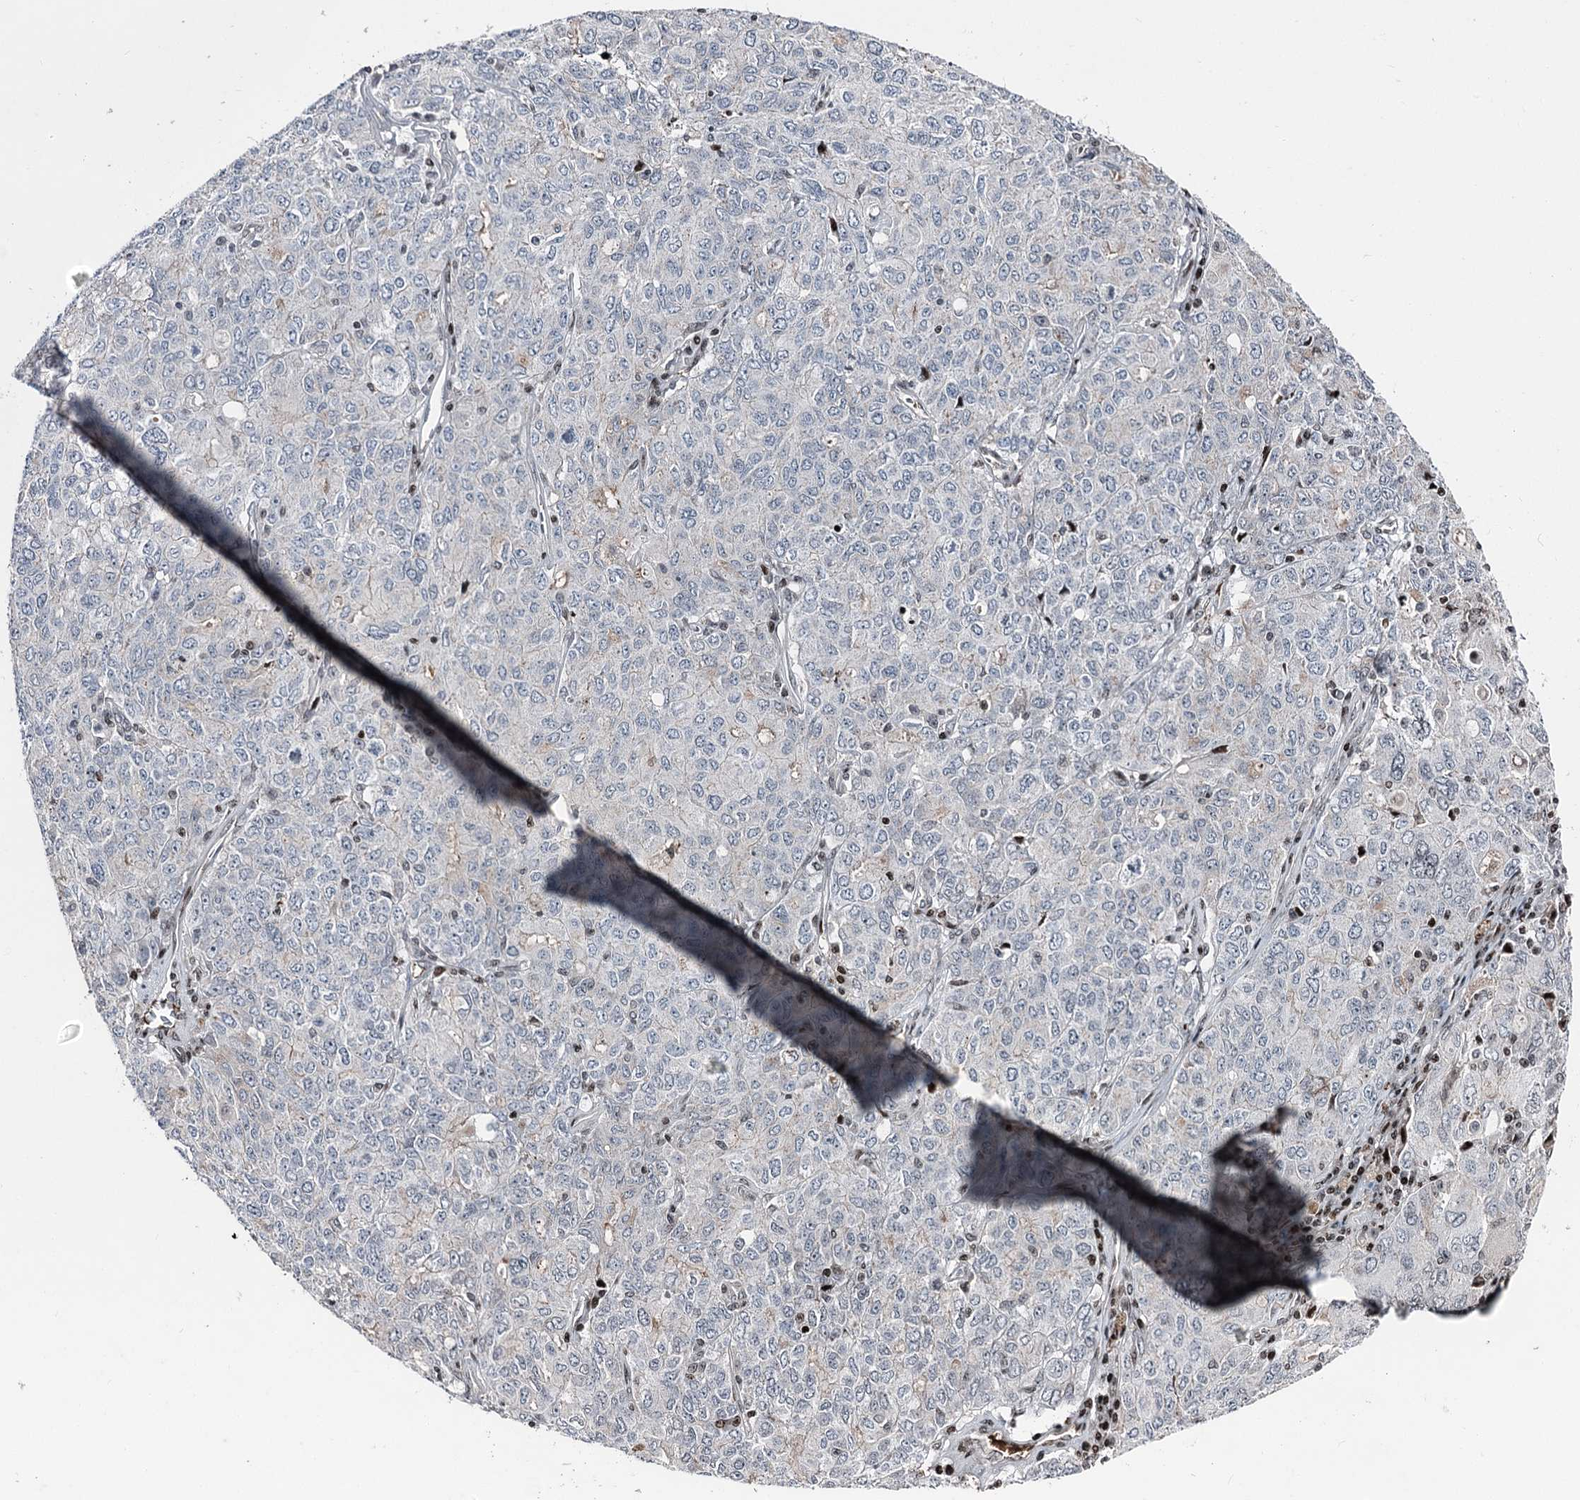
{"staining": {"intensity": "negative", "quantity": "none", "location": "none"}, "tissue": "ovarian cancer", "cell_type": "Tumor cells", "image_type": "cancer", "snomed": [{"axis": "morphology", "description": "Carcinoma, endometroid"}, {"axis": "topography", "description": "Ovary"}], "caption": "The immunohistochemistry micrograph has no significant staining in tumor cells of endometroid carcinoma (ovarian) tissue.", "gene": "ITFG2", "patient": {"sex": "female", "age": 62}}